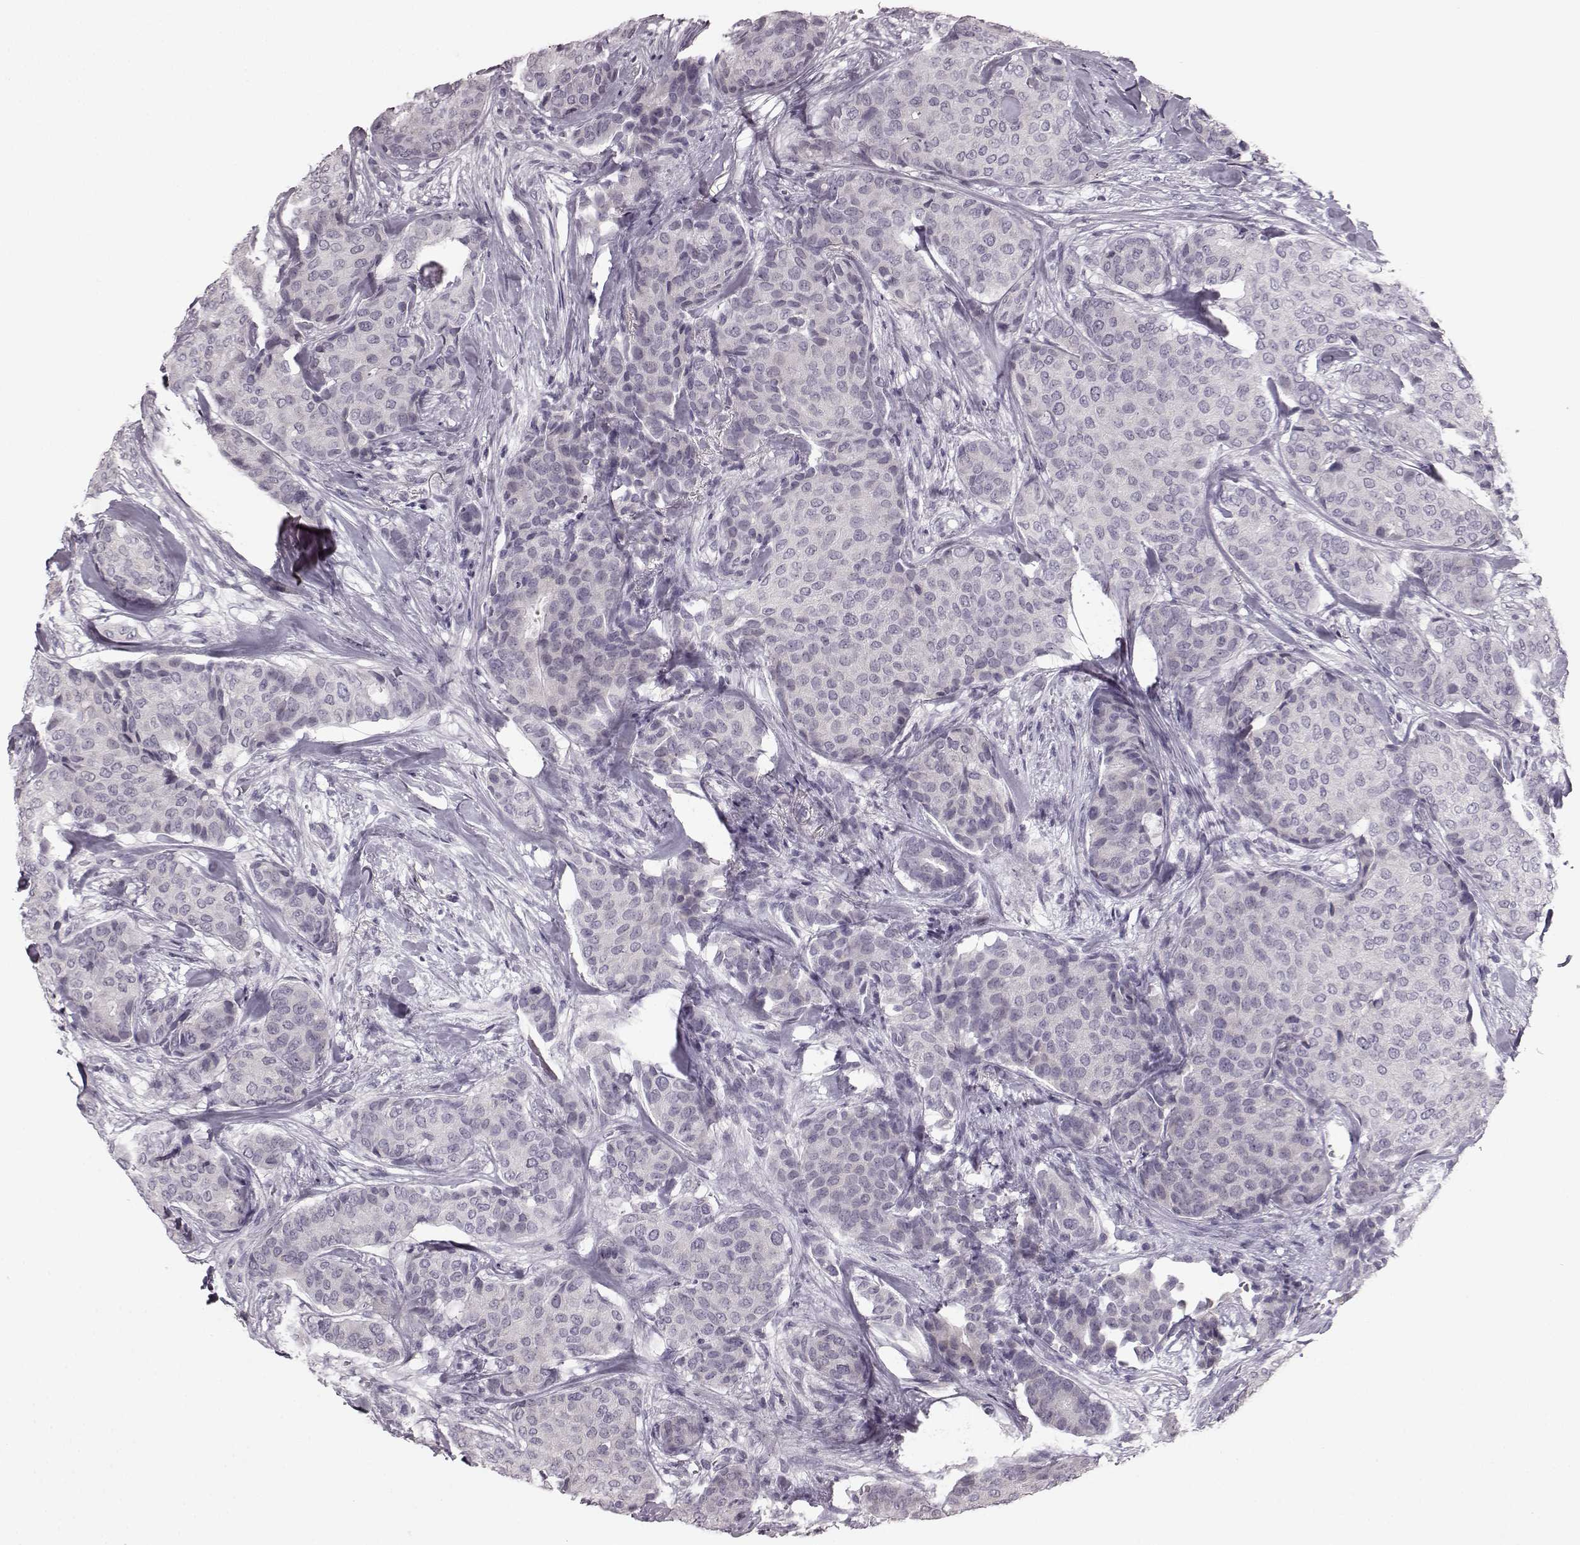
{"staining": {"intensity": "negative", "quantity": "none", "location": "none"}, "tissue": "breast cancer", "cell_type": "Tumor cells", "image_type": "cancer", "snomed": [{"axis": "morphology", "description": "Duct carcinoma"}, {"axis": "topography", "description": "Breast"}], "caption": "Immunohistochemistry image of neoplastic tissue: invasive ductal carcinoma (breast) stained with DAB displays no significant protein staining in tumor cells. (DAB IHC, high magnification).", "gene": "SEMG2", "patient": {"sex": "female", "age": 75}}